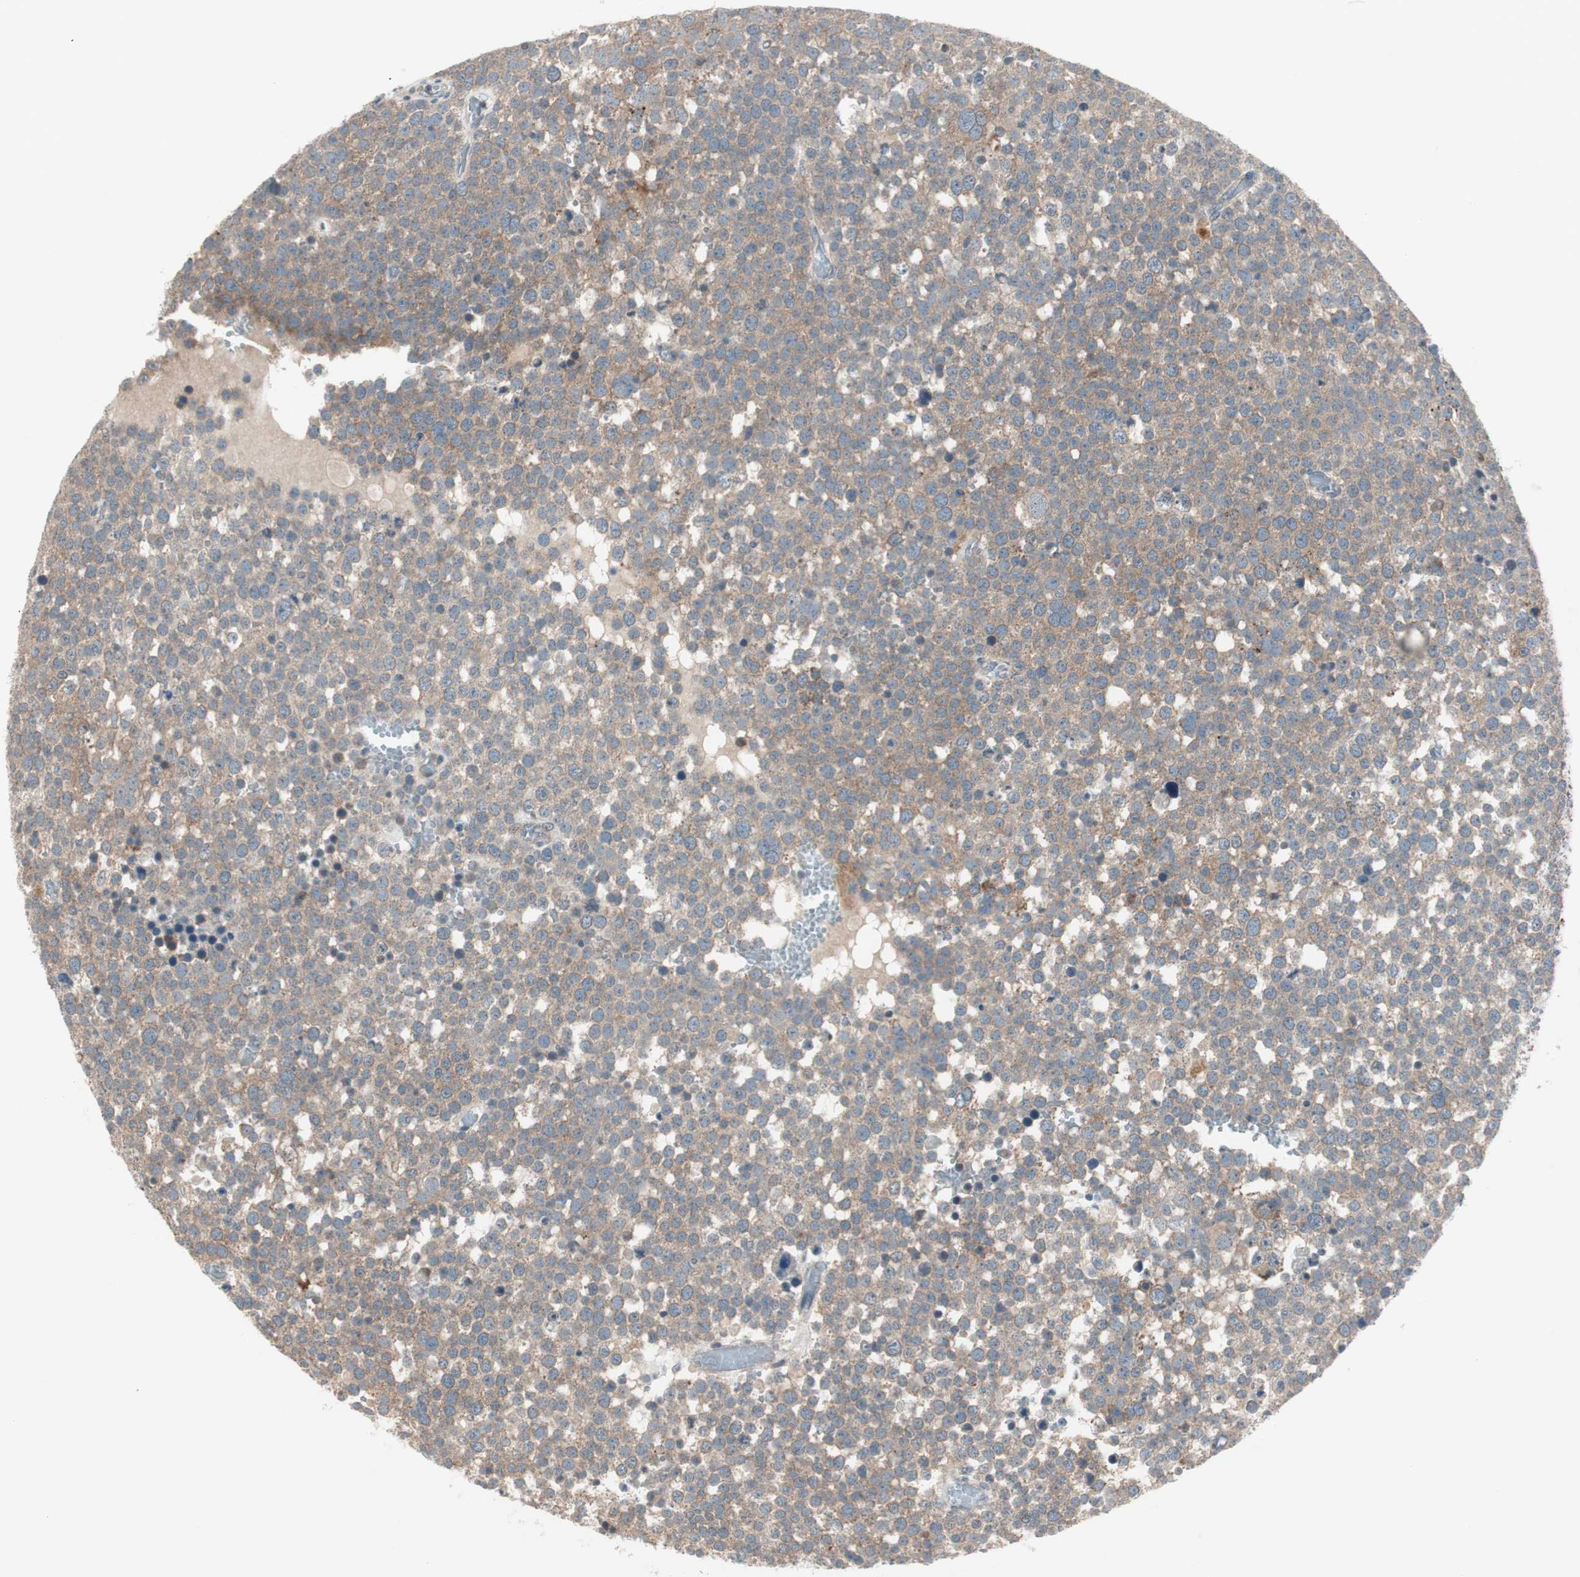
{"staining": {"intensity": "moderate", "quantity": ">75%", "location": "cytoplasmic/membranous"}, "tissue": "testis cancer", "cell_type": "Tumor cells", "image_type": "cancer", "snomed": [{"axis": "morphology", "description": "Seminoma, NOS"}, {"axis": "topography", "description": "Testis"}], "caption": "A brown stain labels moderate cytoplasmic/membranous staining of a protein in human testis cancer tumor cells.", "gene": "CCL14", "patient": {"sex": "male", "age": 71}}